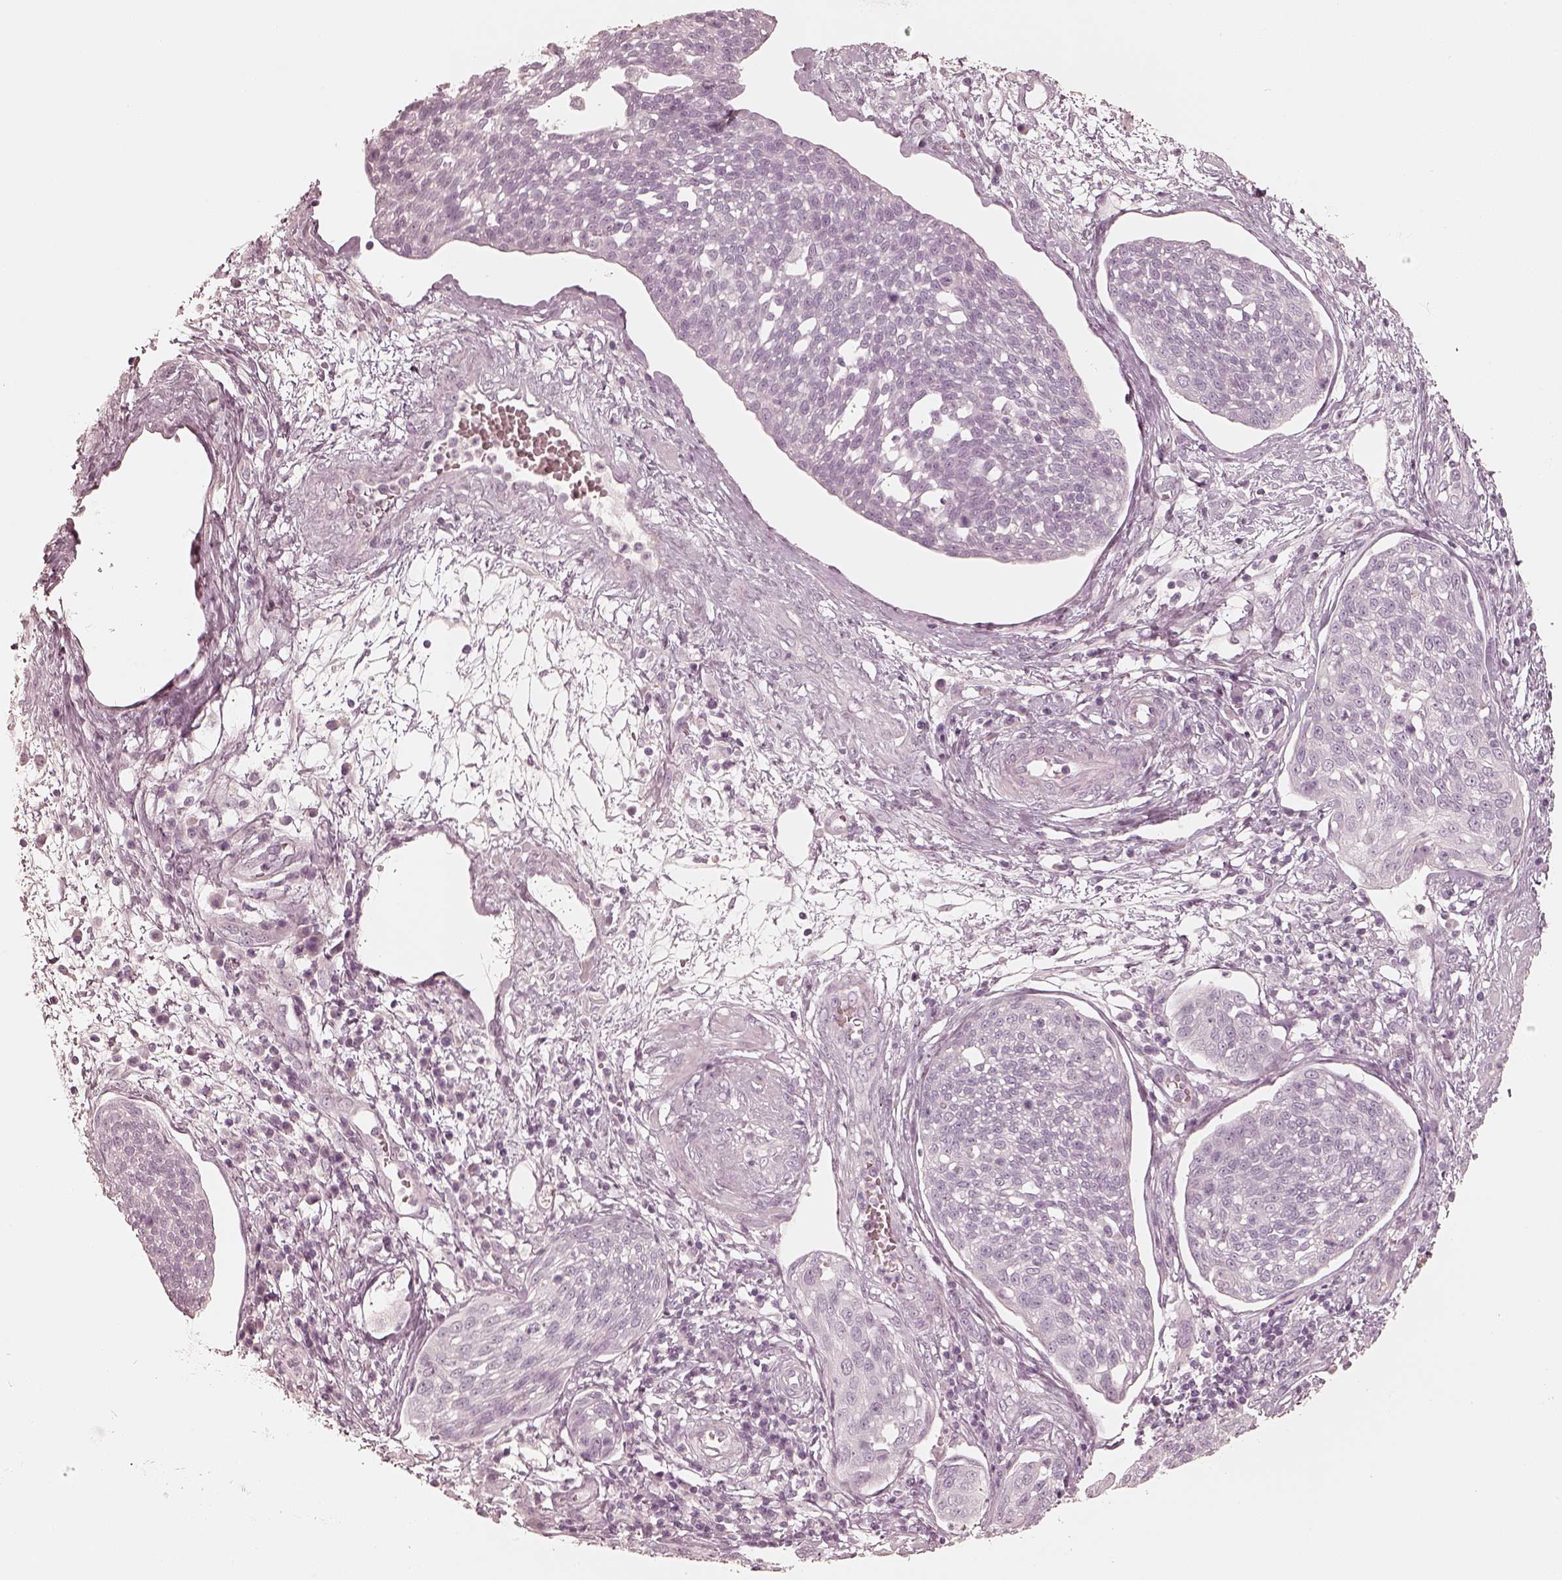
{"staining": {"intensity": "negative", "quantity": "none", "location": "none"}, "tissue": "cervical cancer", "cell_type": "Tumor cells", "image_type": "cancer", "snomed": [{"axis": "morphology", "description": "Squamous cell carcinoma, NOS"}, {"axis": "topography", "description": "Cervix"}], "caption": "The immunohistochemistry (IHC) micrograph has no significant expression in tumor cells of cervical cancer (squamous cell carcinoma) tissue.", "gene": "KRT82", "patient": {"sex": "female", "age": 34}}